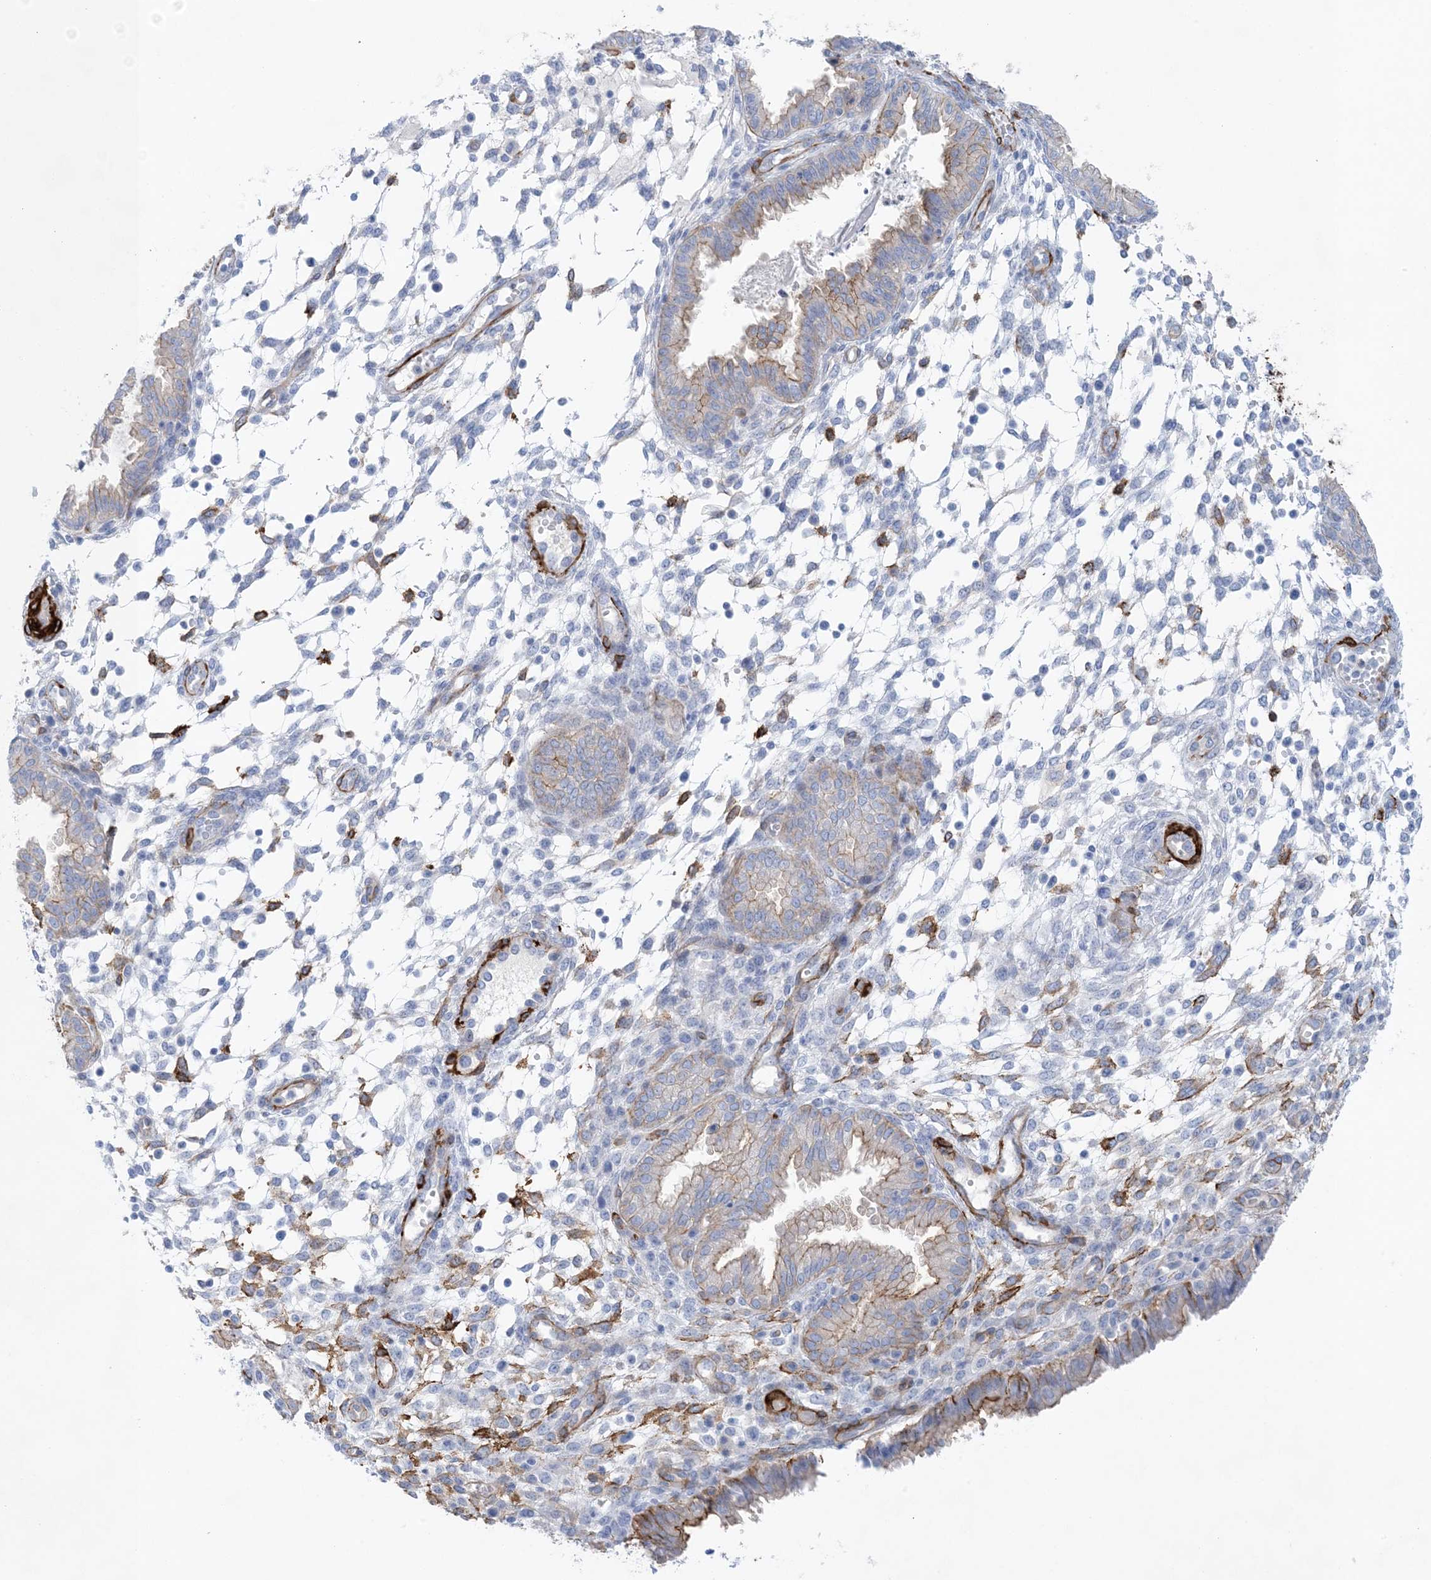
{"staining": {"intensity": "negative", "quantity": "none", "location": "none"}, "tissue": "endometrium", "cell_type": "Cells in endometrial stroma", "image_type": "normal", "snomed": [{"axis": "morphology", "description": "Normal tissue, NOS"}, {"axis": "topography", "description": "Endometrium"}], "caption": "High power microscopy micrograph of an immunohistochemistry histopathology image of normal endometrium, revealing no significant positivity in cells in endometrial stroma.", "gene": "SHANK1", "patient": {"sex": "female", "age": 33}}